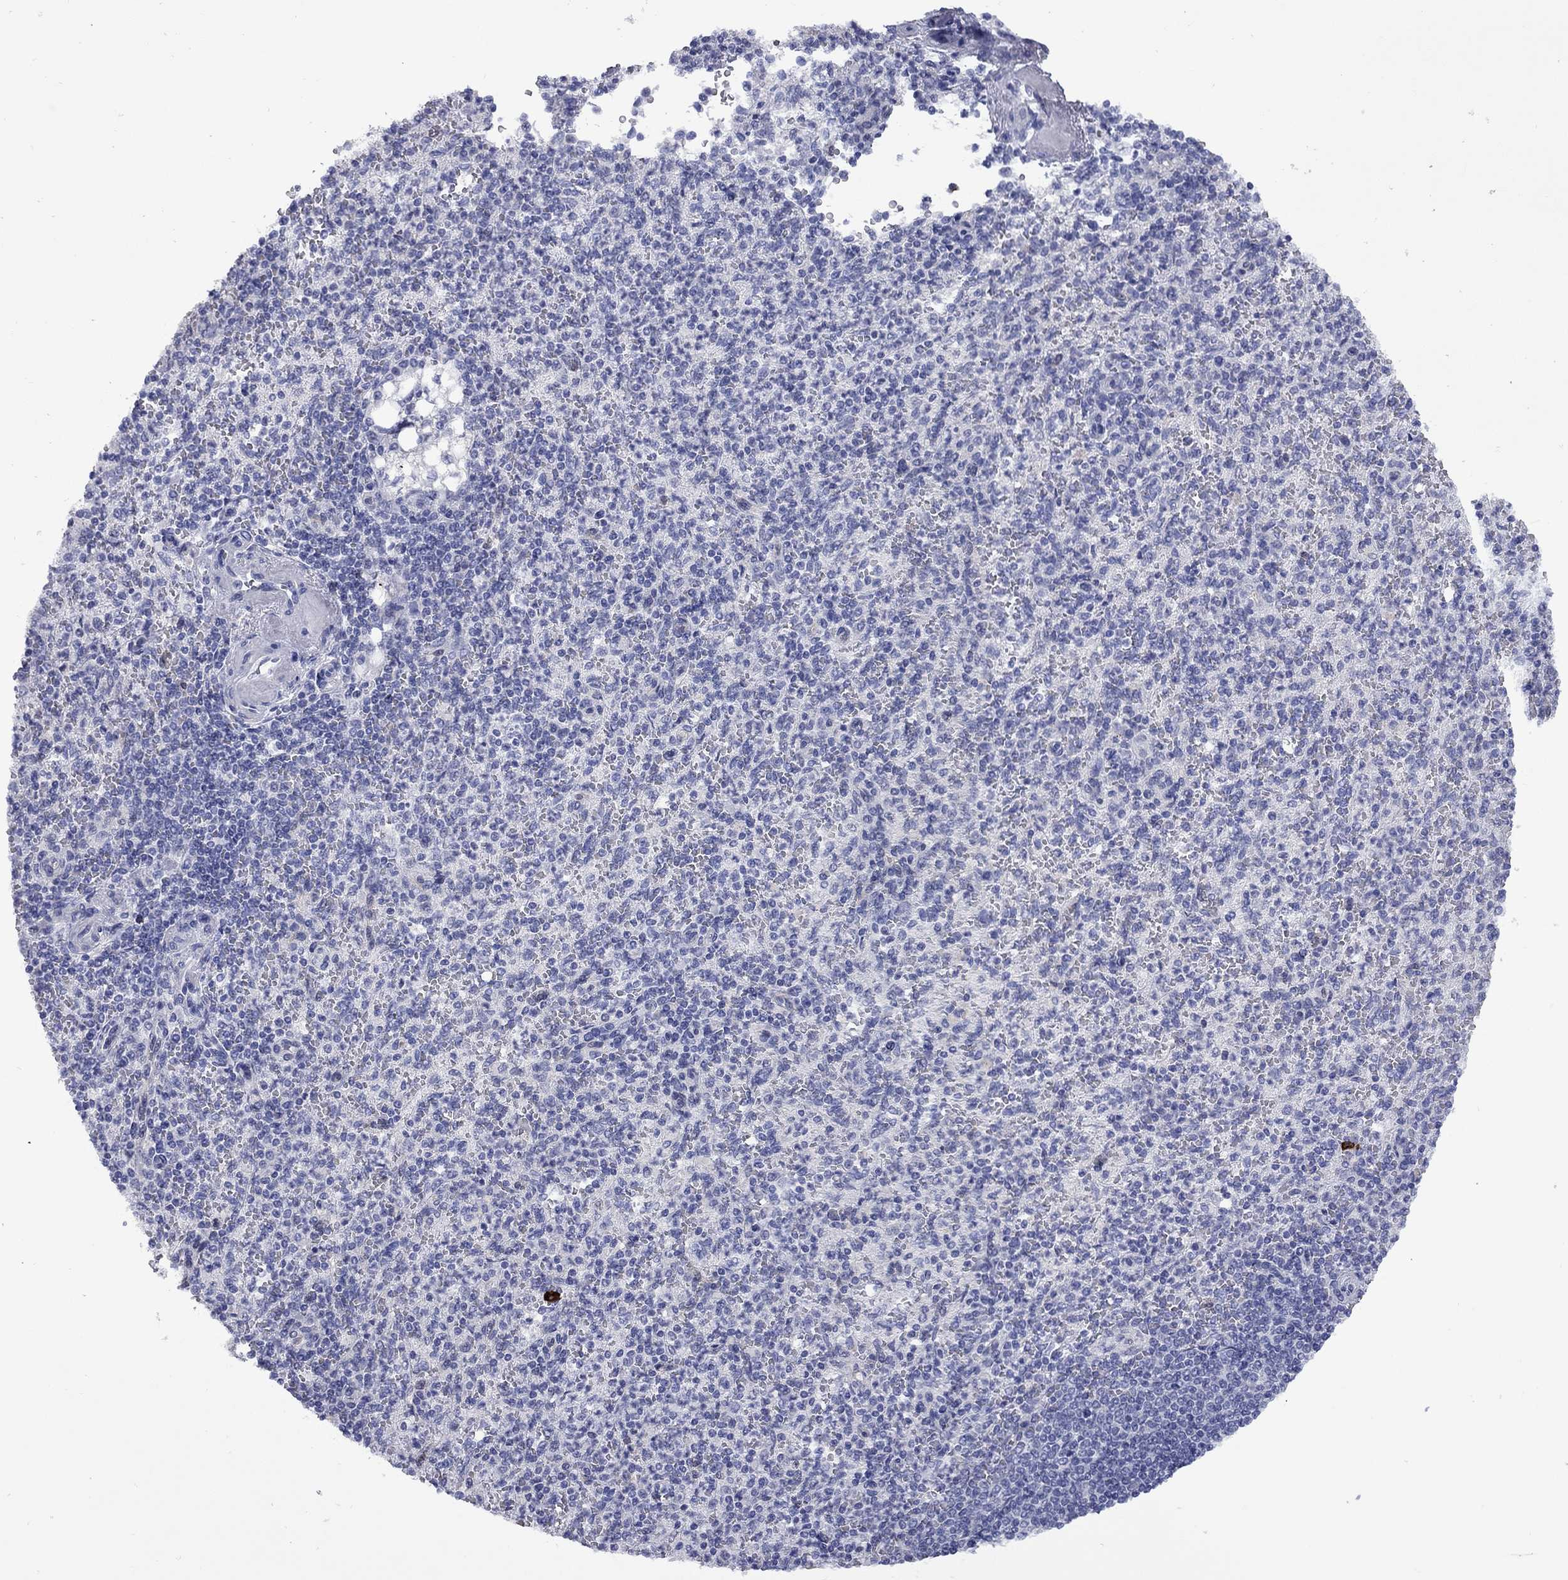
{"staining": {"intensity": "negative", "quantity": "none", "location": "none"}, "tissue": "spleen", "cell_type": "Cells in red pulp", "image_type": "normal", "snomed": [{"axis": "morphology", "description": "Normal tissue, NOS"}, {"axis": "topography", "description": "Spleen"}], "caption": "The immunohistochemistry image has no significant positivity in cells in red pulp of spleen. (Immunohistochemistry, brightfield microscopy, high magnification).", "gene": "CTNNBIP1", "patient": {"sex": "female", "age": 74}}